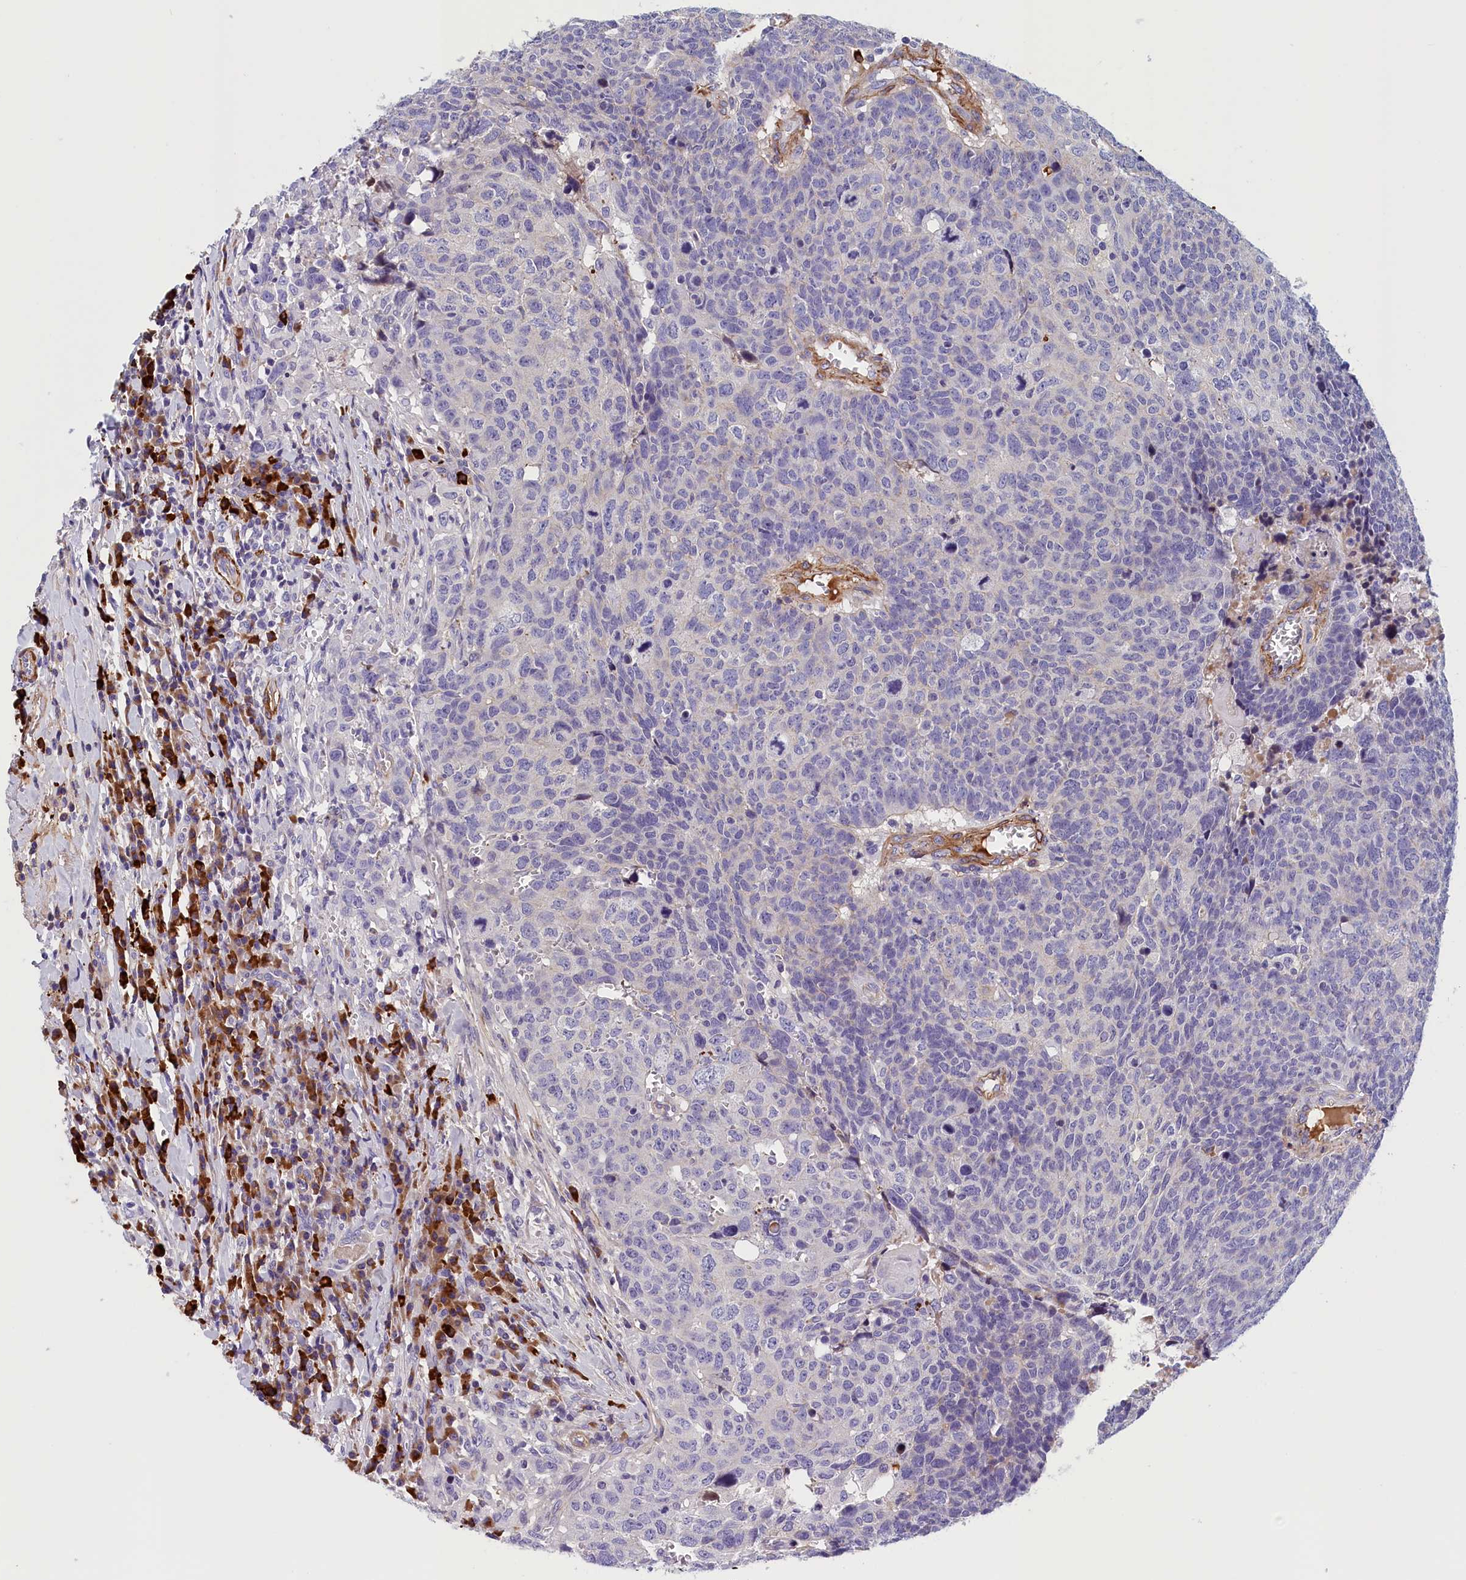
{"staining": {"intensity": "negative", "quantity": "none", "location": "none"}, "tissue": "head and neck cancer", "cell_type": "Tumor cells", "image_type": "cancer", "snomed": [{"axis": "morphology", "description": "Squamous cell carcinoma, NOS"}, {"axis": "topography", "description": "Head-Neck"}], "caption": "This is an immunohistochemistry image of human head and neck cancer (squamous cell carcinoma). There is no staining in tumor cells.", "gene": "BCL2L13", "patient": {"sex": "male", "age": 66}}